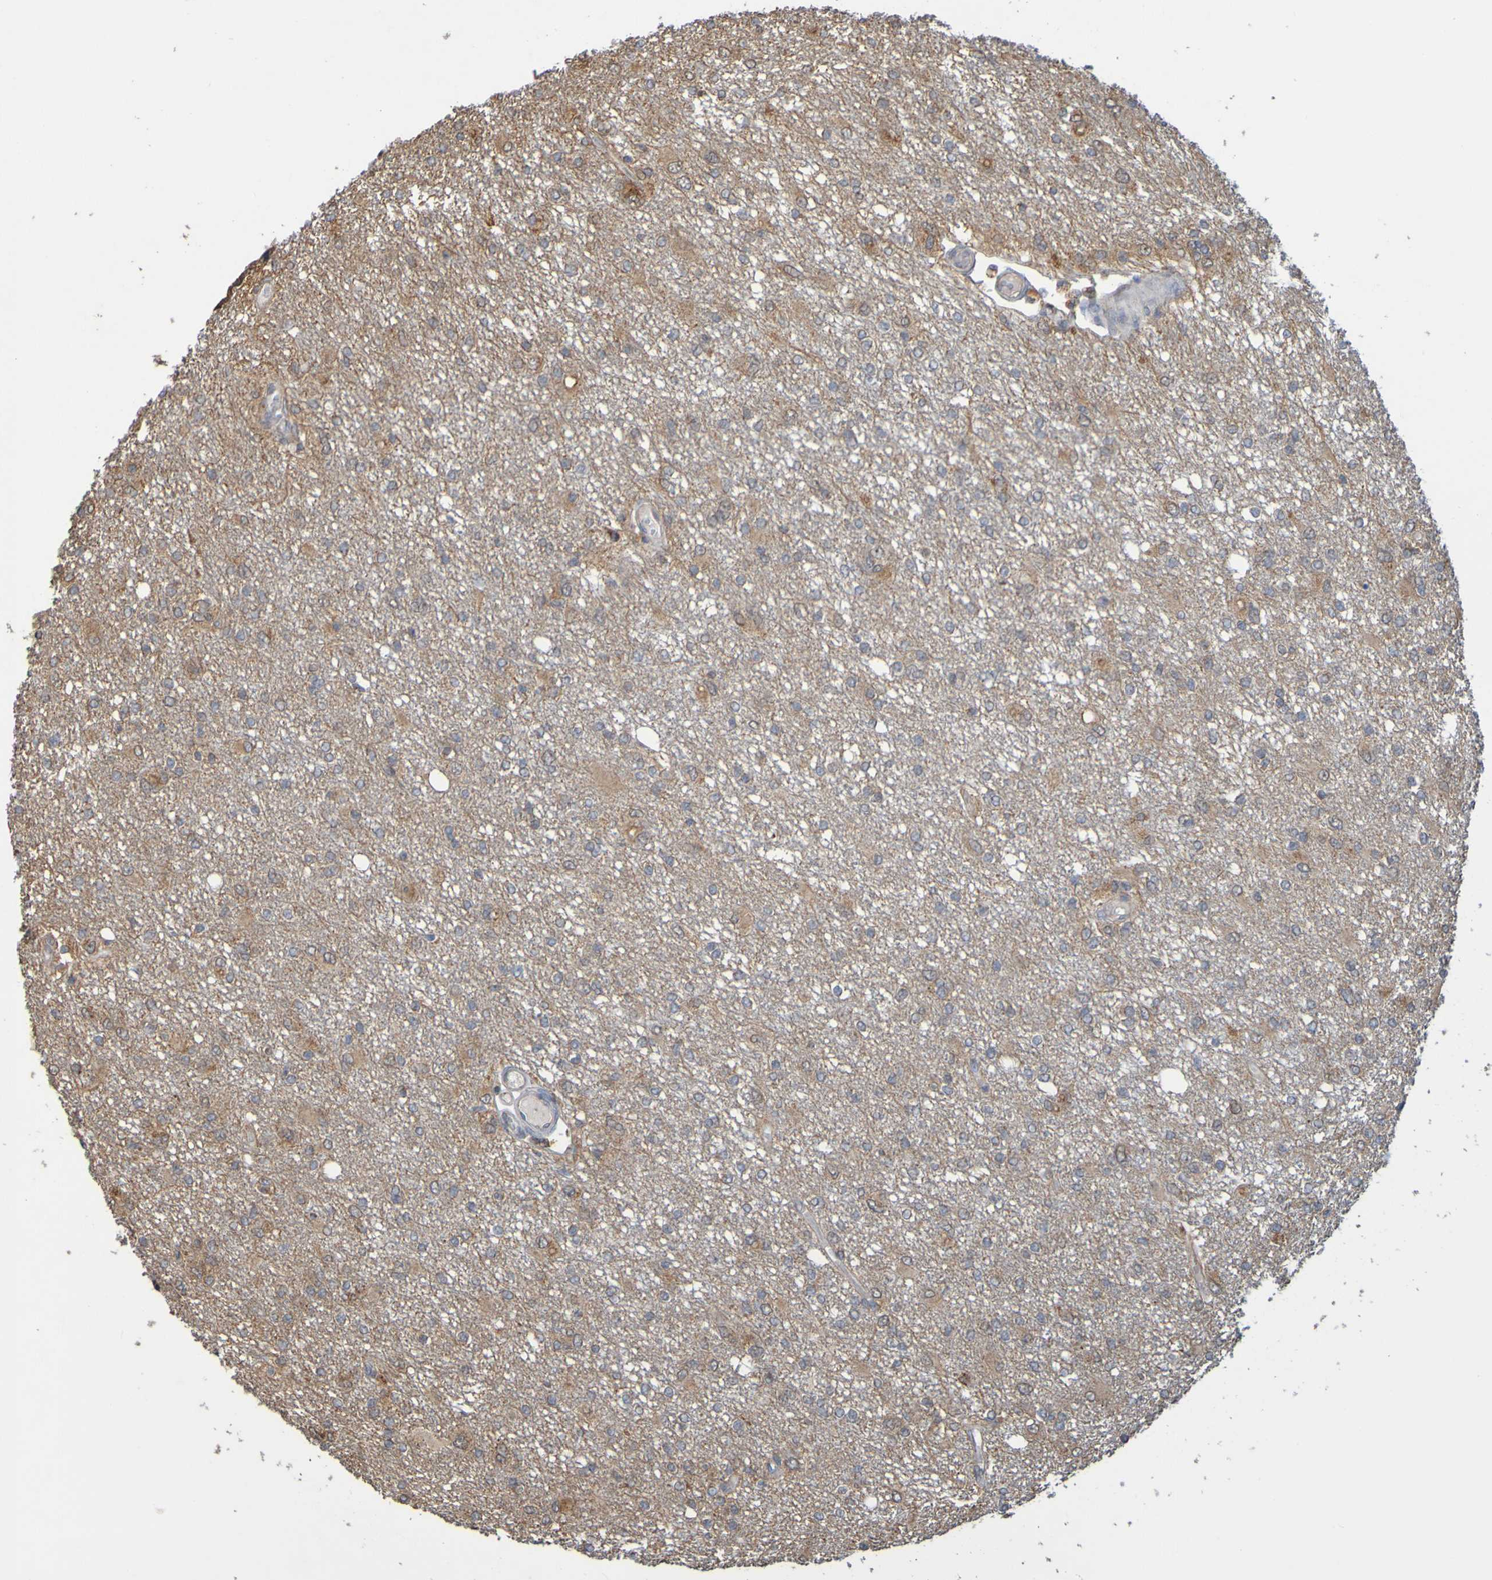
{"staining": {"intensity": "weak", "quantity": "25%-75%", "location": "cytoplasmic/membranous"}, "tissue": "glioma", "cell_type": "Tumor cells", "image_type": "cancer", "snomed": [{"axis": "morphology", "description": "Glioma, malignant, High grade"}, {"axis": "topography", "description": "Brain"}], "caption": "High-magnification brightfield microscopy of glioma stained with DAB (brown) and counterstained with hematoxylin (blue). tumor cells exhibit weak cytoplasmic/membranous expression is present in about25%-75% of cells.", "gene": "TMBIM1", "patient": {"sex": "female", "age": 59}}